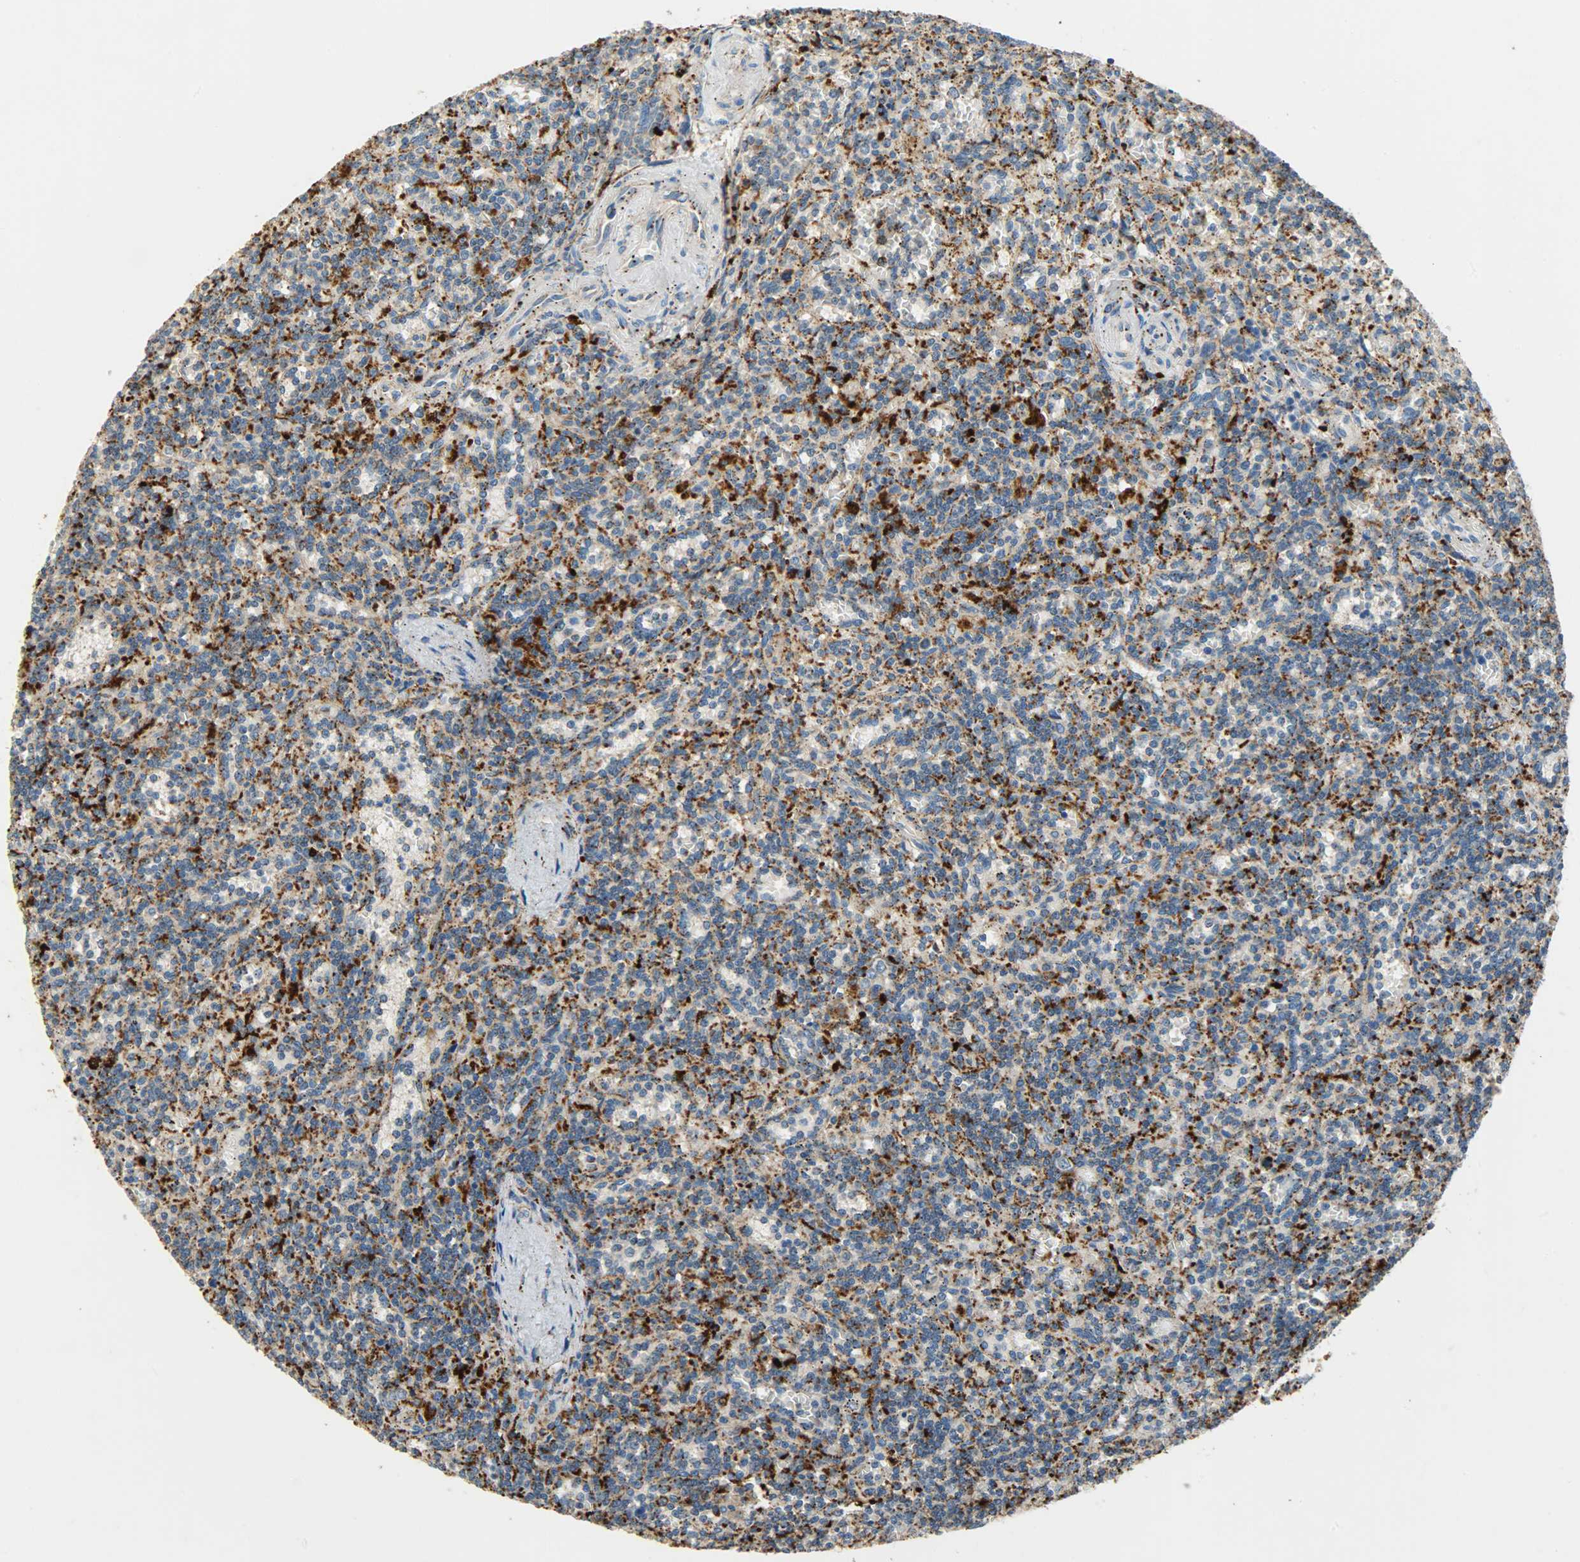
{"staining": {"intensity": "moderate", "quantity": ">75%", "location": "cytoplasmic/membranous"}, "tissue": "lymphoma", "cell_type": "Tumor cells", "image_type": "cancer", "snomed": [{"axis": "morphology", "description": "Malignant lymphoma, non-Hodgkin's type, Low grade"}, {"axis": "topography", "description": "Spleen"}], "caption": "Low-grade malignant lymphoma, non-Hodgkin's type tissue displays moderate cytoplasmic/membranous expression in about >75% of tumor cells", "gene": "ASAH1", "patient": {"sex": "male", "age": 73}}